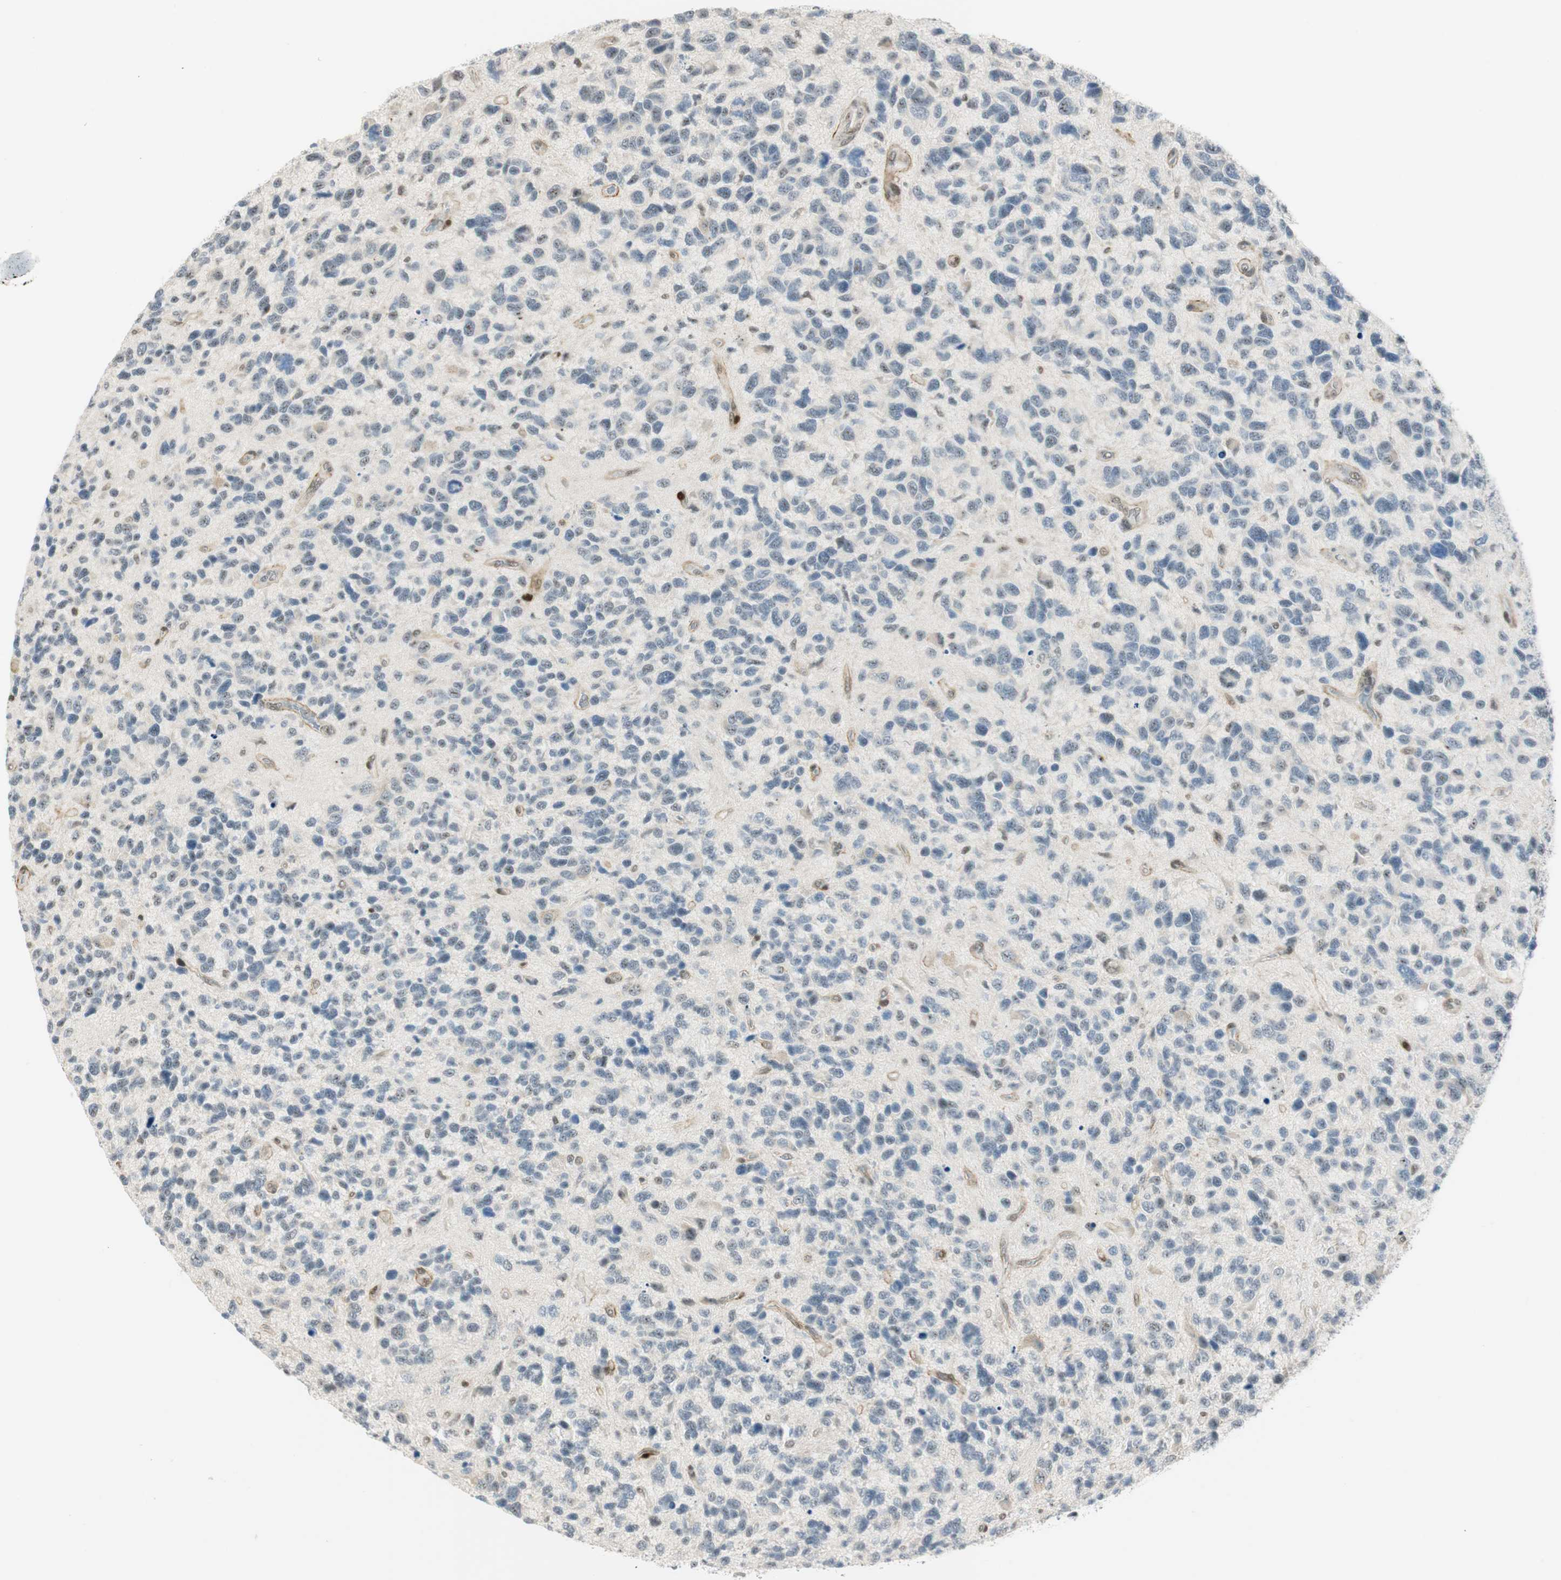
{"staining": {"intensity": "negative", "quantity": "none", "location": "none"}, "tissue": "glioma", "cell_type": "Tumor cells", "image_type": "cancer", "snomed": [{"axis": "morphology", "description": "Glioma, malignant, High grade"}, {"axis": "topography", "description": "Brain"}], "caption": "IHC micrograph of human glioma stained for a protein (brown), which shows no expression in tumor cells.", "gene": "MSX2", "patient": {"sex": "female", "age": 58}}